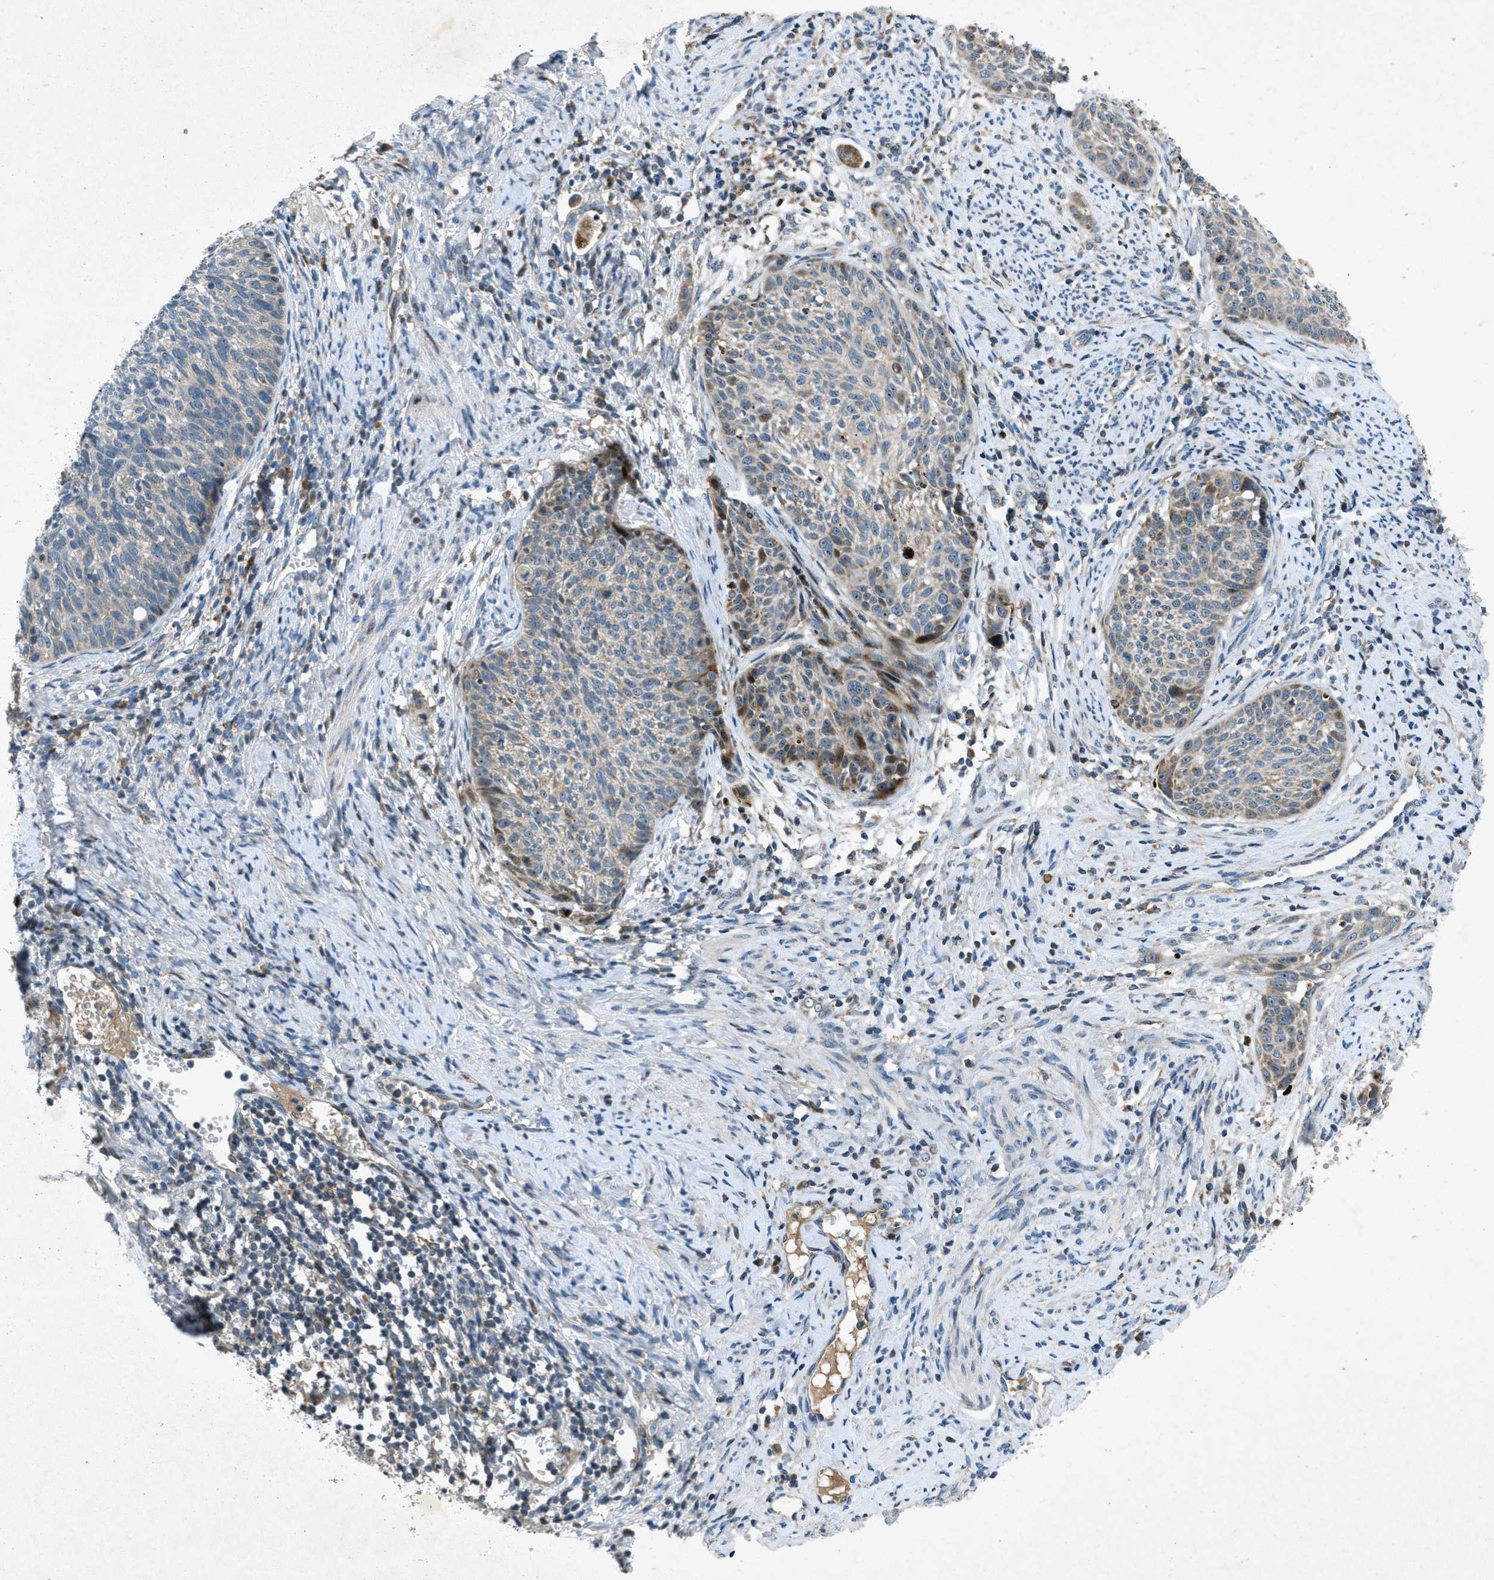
{"staining": {"intensity": "moderate", "quantity": "<25%", "location": "cytoplasmic/membranous"}, "tissue": "cervical cancer", "cell_type": "Tumor cells", "image_type": "cancer", "snomed": [{"axis": "morphology", "description": "Squamous cell carcinoma, NOS"}, {"axis": "topography", "description": "Cervix"}], "caption": "About <25% of tumor cells in squamous cell carcinoma (cervical) exhibit moderate cytoplasmic/membranous protein staining as visualized by brown immunohistochemical staining.", "gene": "CLEC2D", "patient": {"sex": "female", "age": 70}}